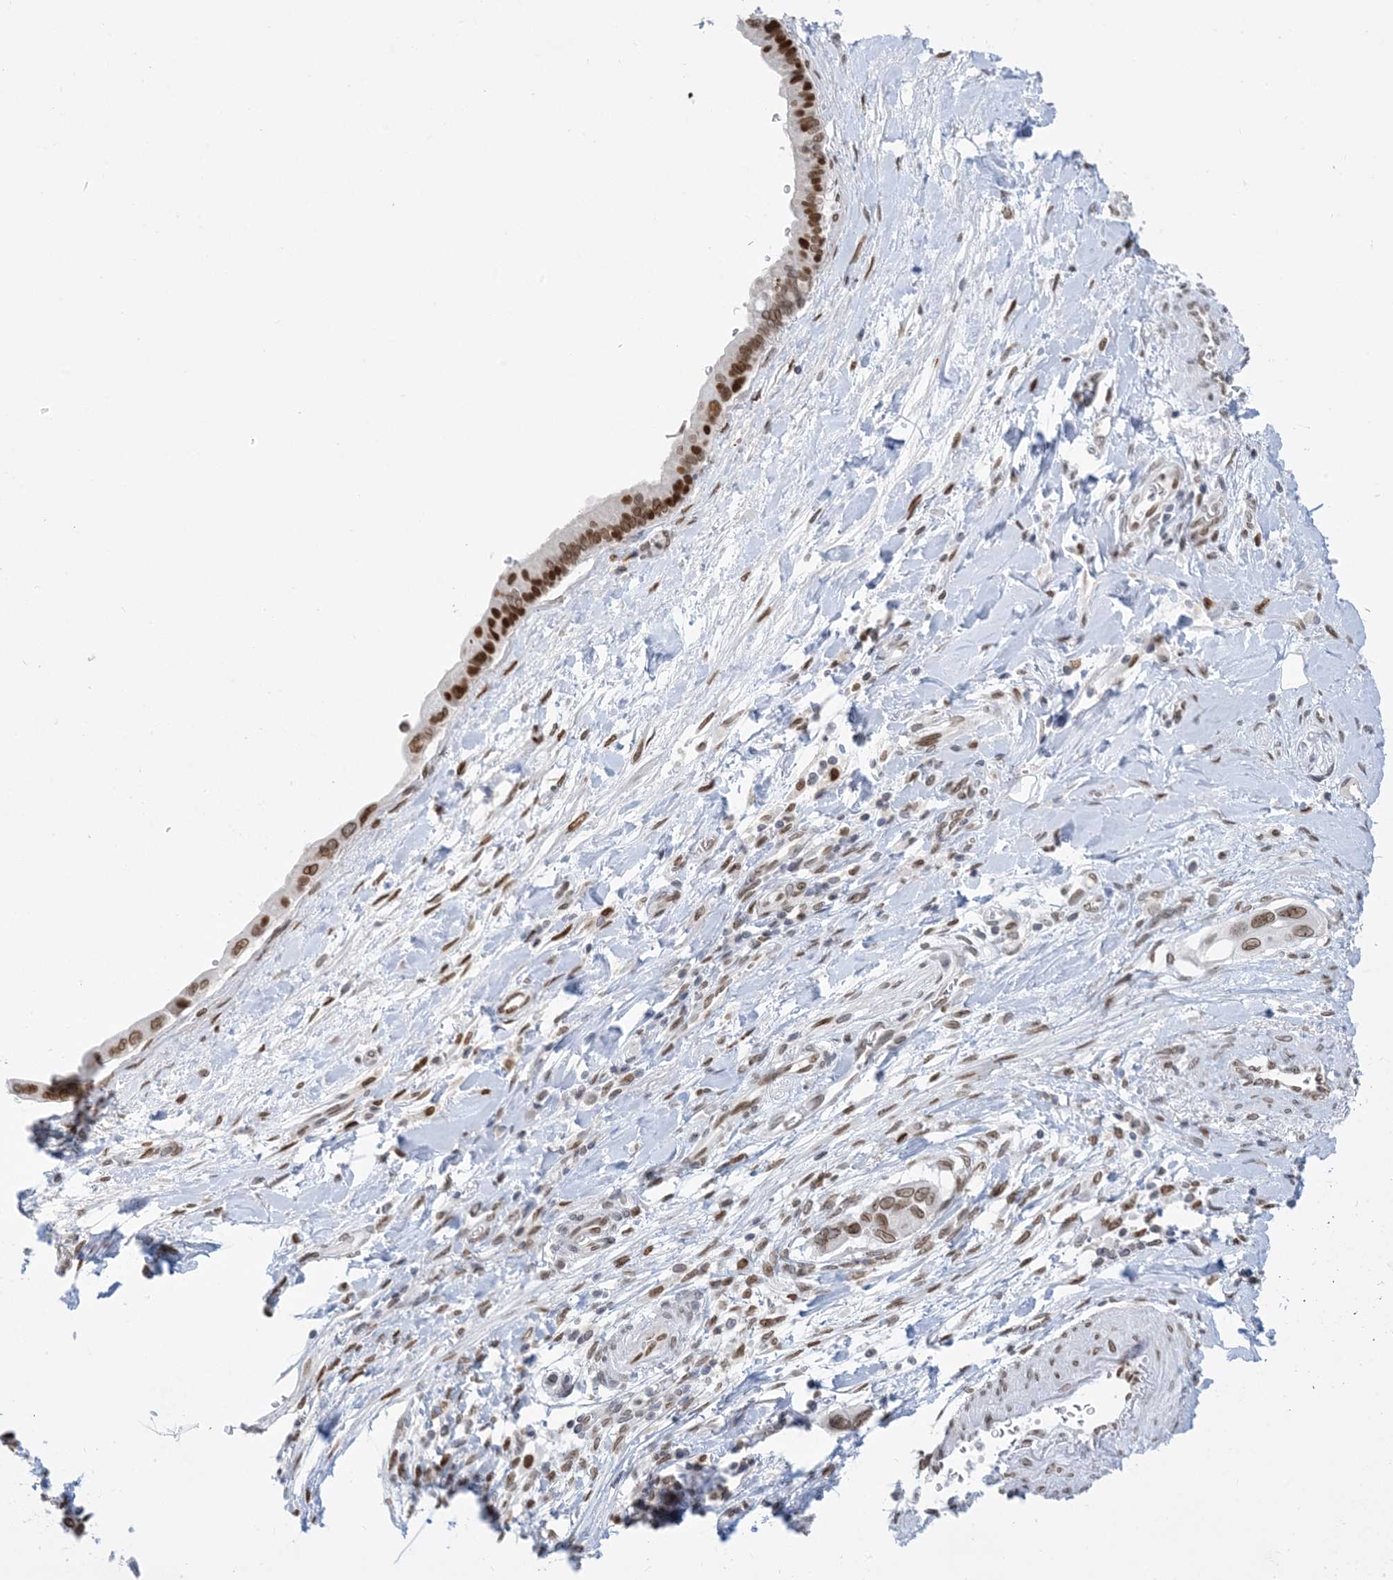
{"staining": {"intensity": "moderate", "quantity": "25%-75%", "location": "nuclear"}, "tissue": "pancreatic cancer", "cell_type": "Tumor cells", "image_type": "cancer", "snomed": [{"axis": "morphology", "description": "Adenocarcinoma, NOS"}, {"axis": "topography", "description": "Pancreas"}], "caption": "Pancreatic cancer (adenocarcinoma) was stained to show a protein in brown. There is medium levels of moderate nuclear expression in about 25%-75% of tumor cells. (Brightfield microscopy of DAB IHC at high magnification).", "gene": "PCYT1A", "patient": {"sex": "male", "age": 68}}